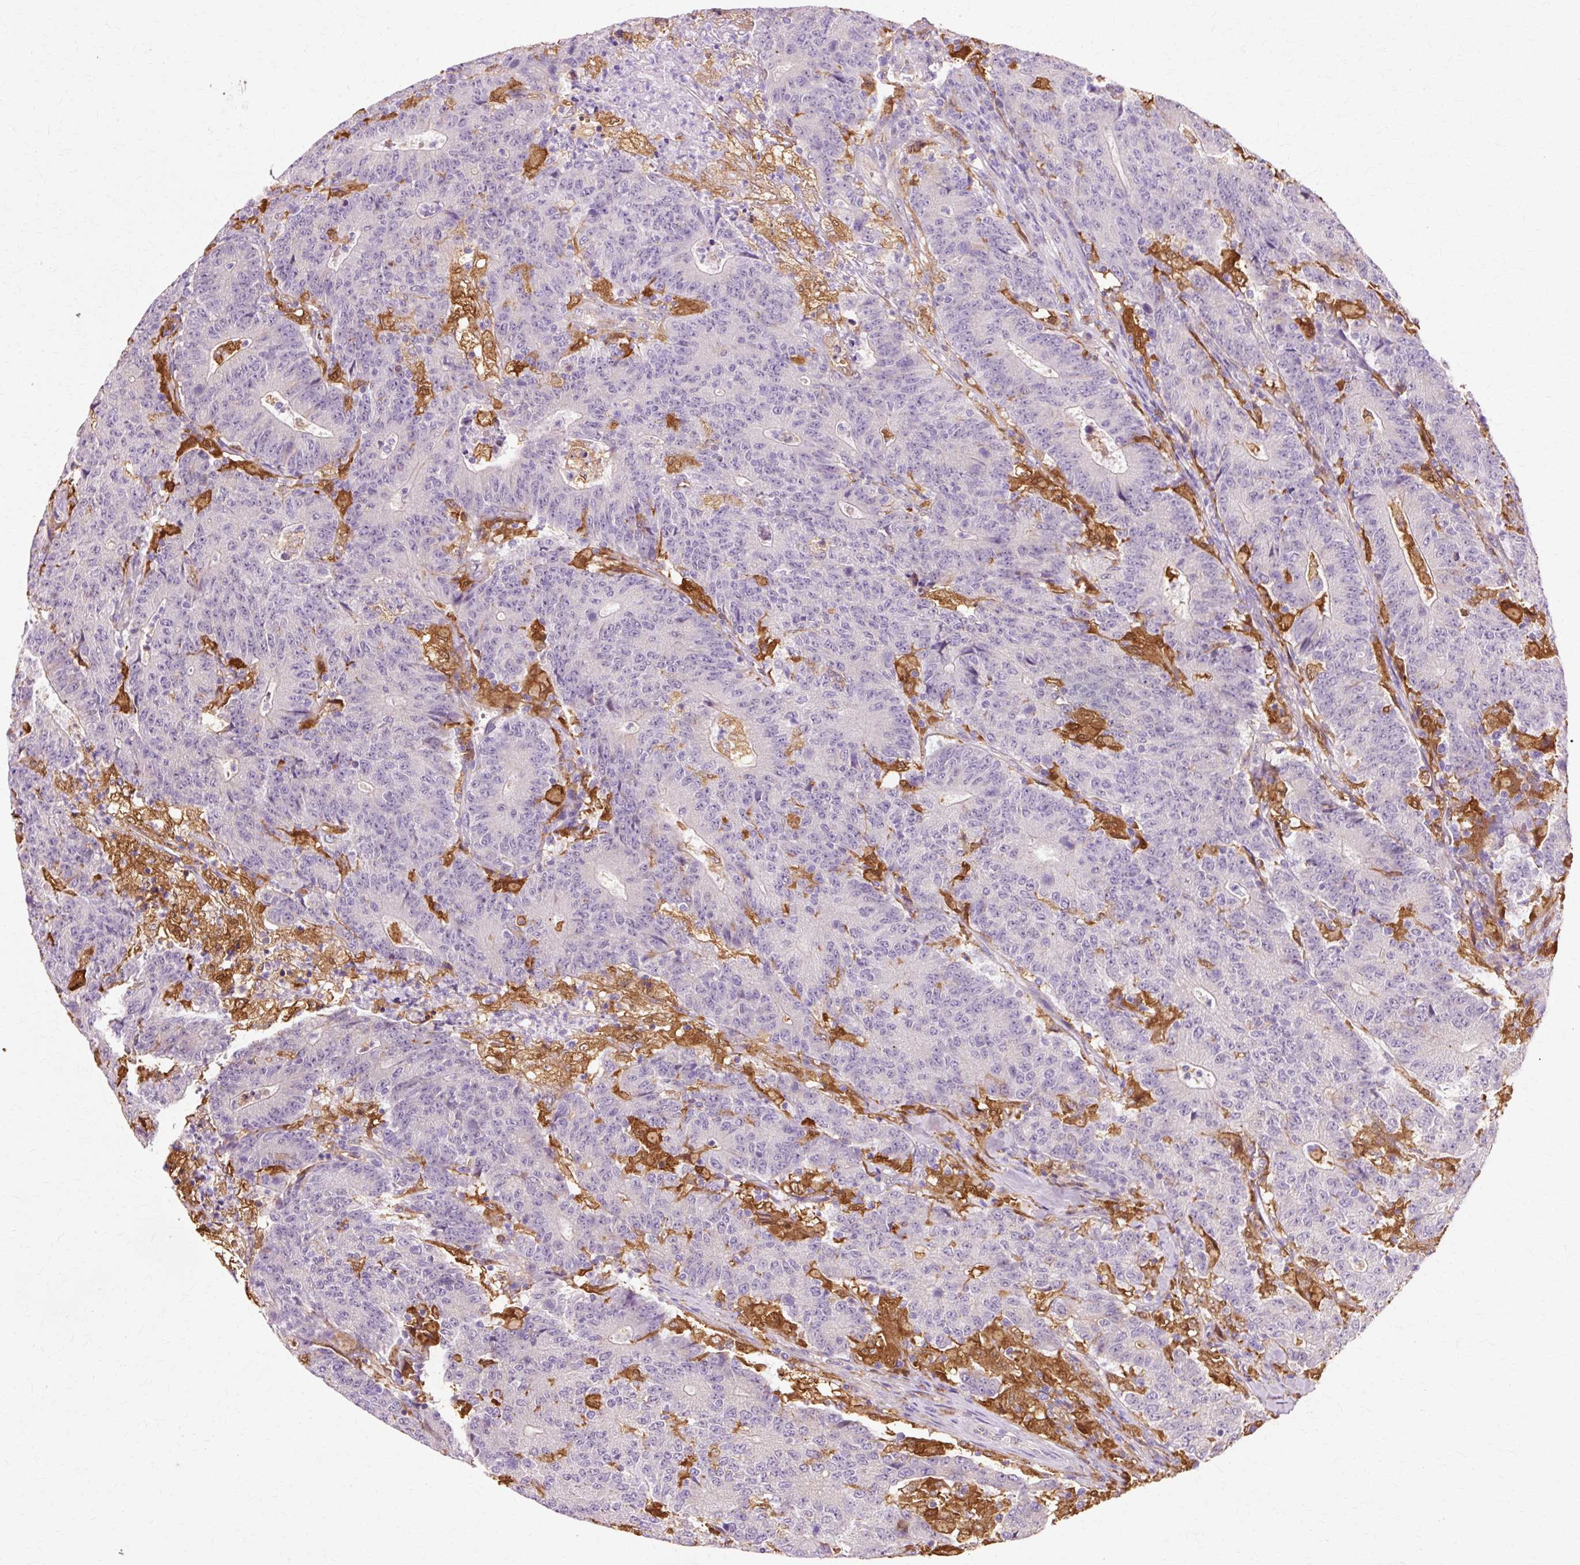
{"staining": {"intensity": "negative", "quantity": "none", "location": "none"}, "tissue": "colorectal cancer", "cell_type": "Tumor cells", "image_type": "cancer", "snomed": [{"axis": "morphology", "description": "Adenocarcinoma, NOS"}, {"axis": "topography", "description": "Colon"}], "caption": "High magnification brightfield microscopy of colorectal cancer stained with DAB (brown) and counterstained with hematoxylin (blue): tumor cells show no significant positivity.", "gene": "GPX1", "patient": {"sex": "female", "age": 75}}